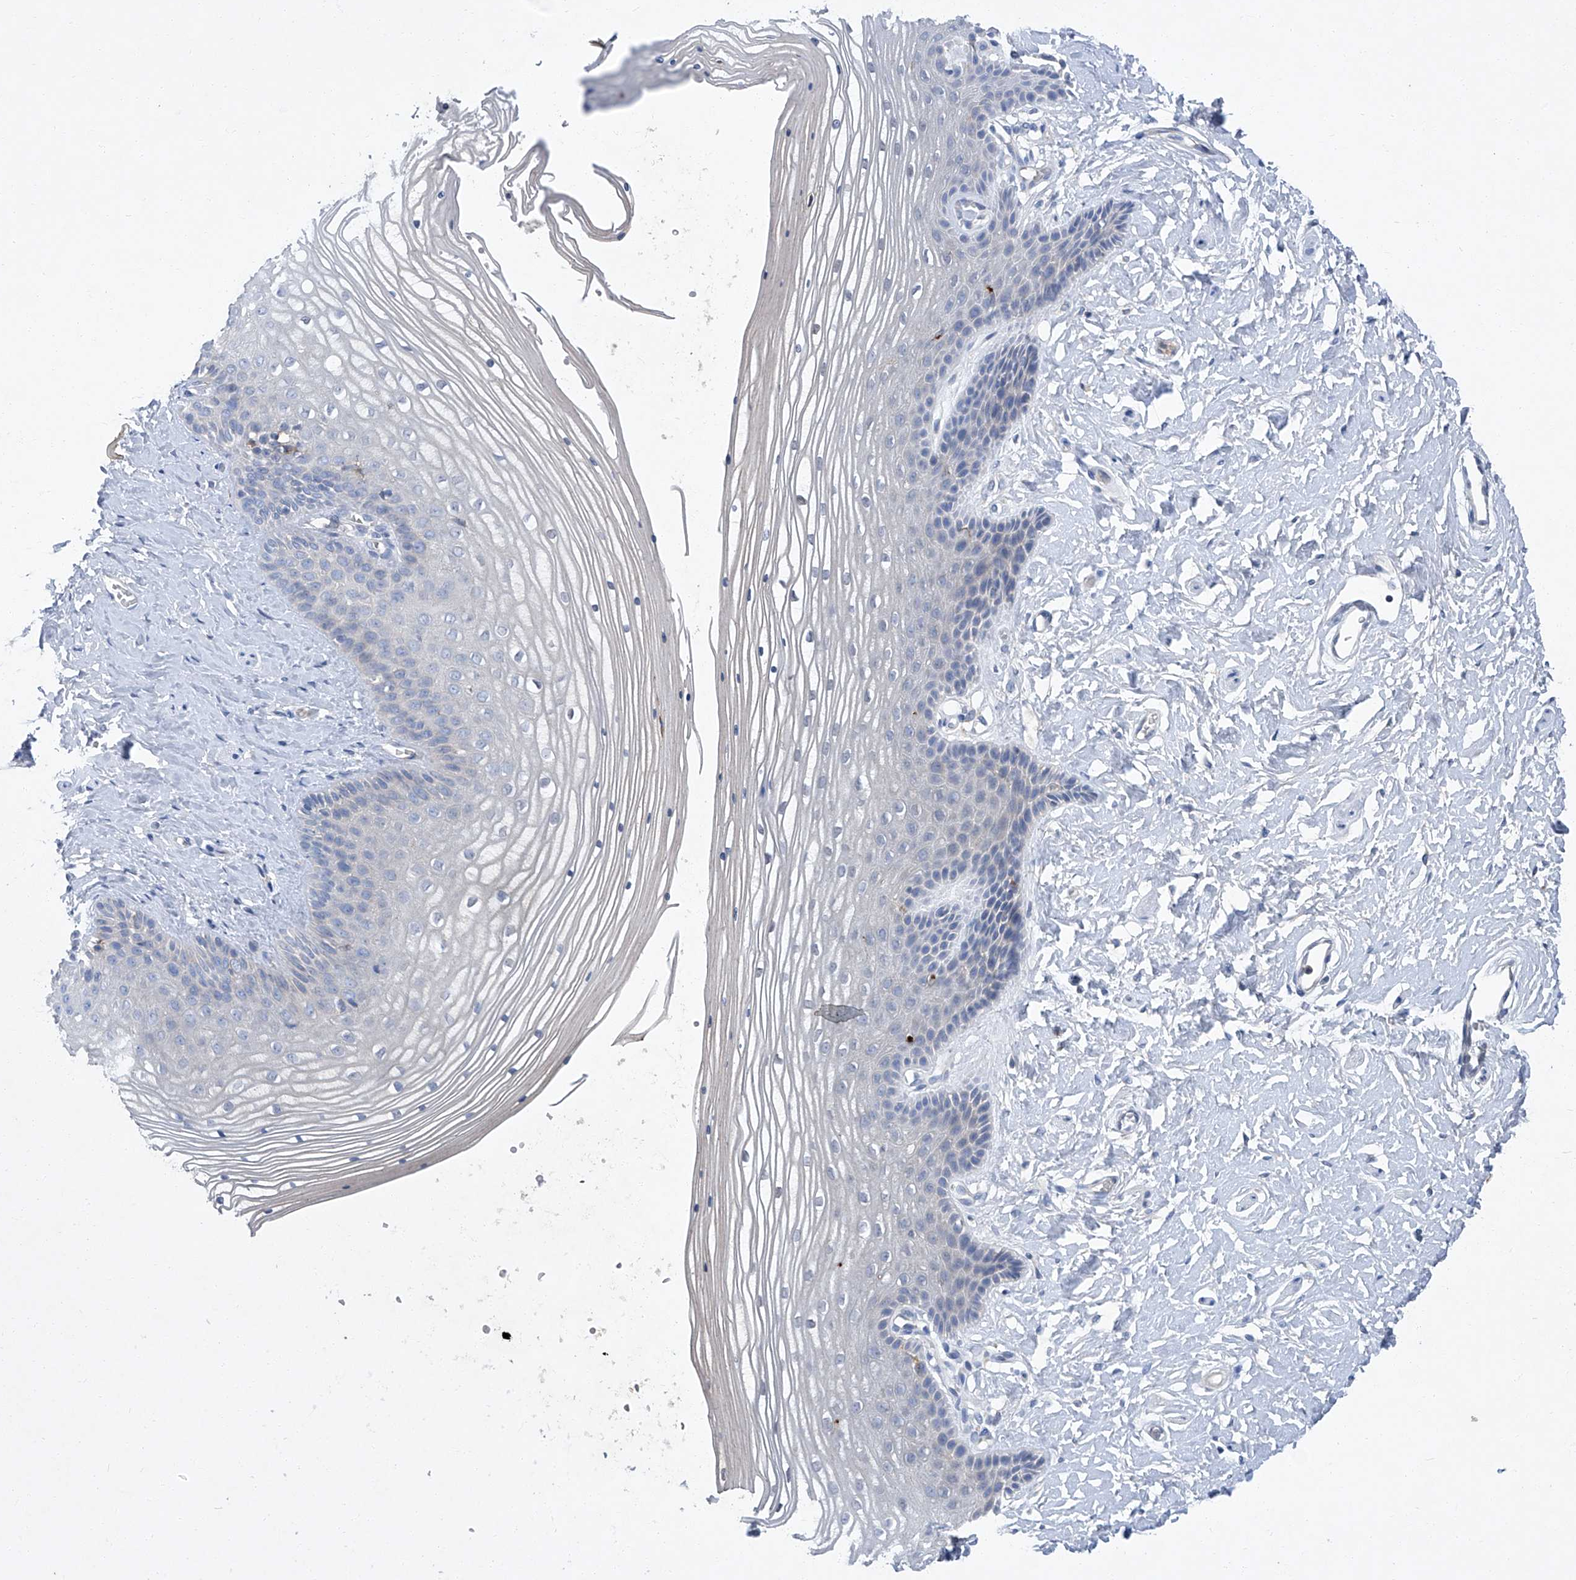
{"staining": {"intensity": "negative", "quantity": "none", "location": "none"}, "tissue": "vagina", "cell_type": "Squamous epithelial cells", "image_type": "normal", "snomed": [{"axis": "morphology", "description": "Normal tissue, NOS"}, {"axis": "topography", "description": "Vagina"}, {"axis": "topography", "description": "Cervix"}], "caption": "Immunohistochemistry of benign vagina reveals no staining in squamous epithelial cells. The staining is performed using DAB (3,3'-diaminobenzidine) brown chromogen with nuclei counter-stained in using hematoxylin.", "gene": "SBK2", "patient": {"sex": "female", "age": 40}}